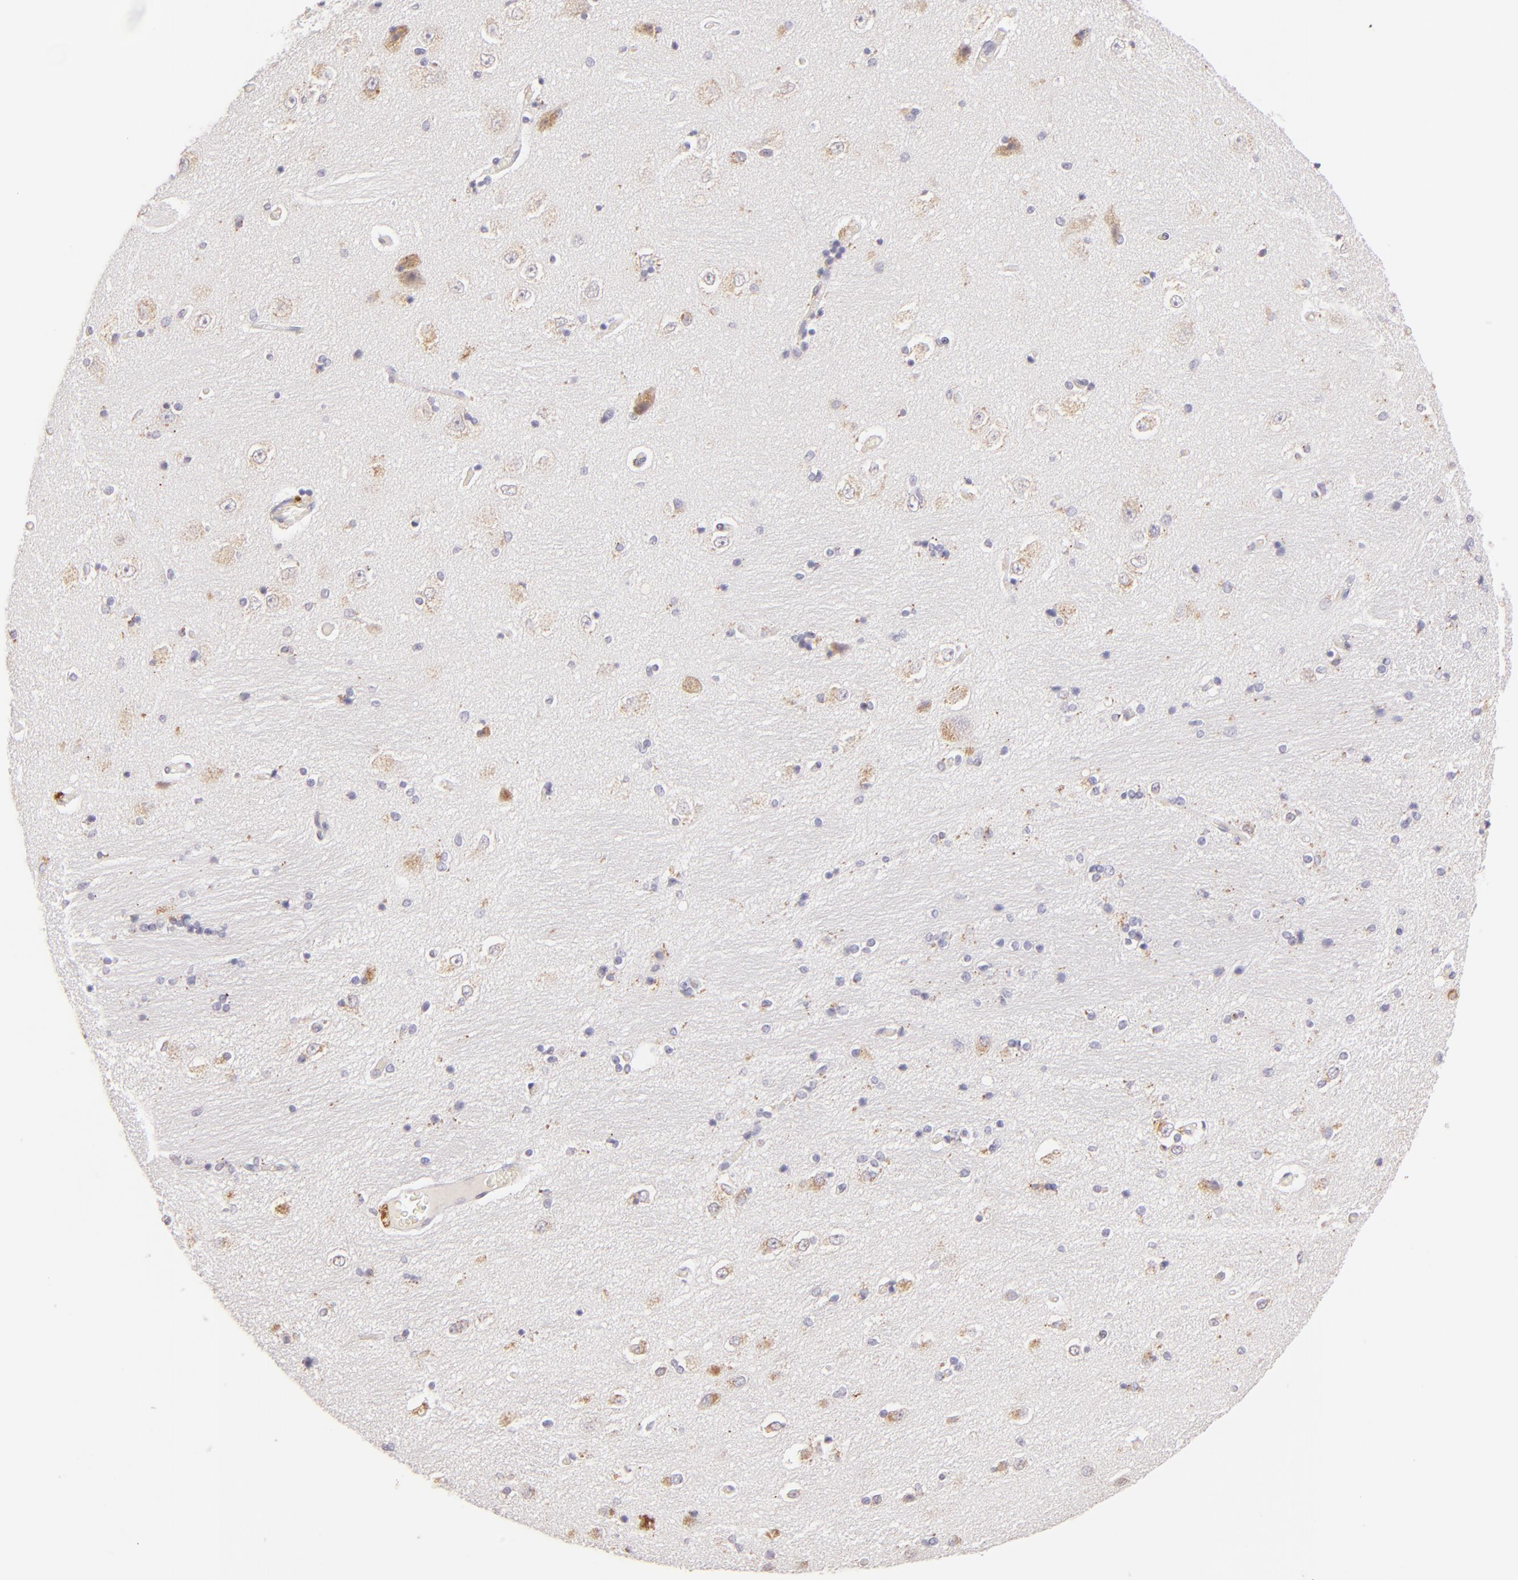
{"staining": {"intensity": "weak", "quantity": "<25%", "location": "cytoplasmic/membranous"}, "tissue": "hippocampus", "cell_type": "Glial cells", "image_type": "normal", "snomed": [{"axis": "morphology", "description": "Normal tissue, NOS"}, {"axis": "topography", "description": "Hippocampus"}], "caption": "This is a histopathology image of immunohistochemistry staining of benign hippocampus, which shows no positivity in glial cells. The staining was performed using DAB (3,3'-diaminobenzidine) to visualize the protein expression in brown, while the nuclei were stained in blue with hematoxylin (Magnification: 20x).", "gene": "ZAP70", "patient": {"sex": "female", "age": 54}}